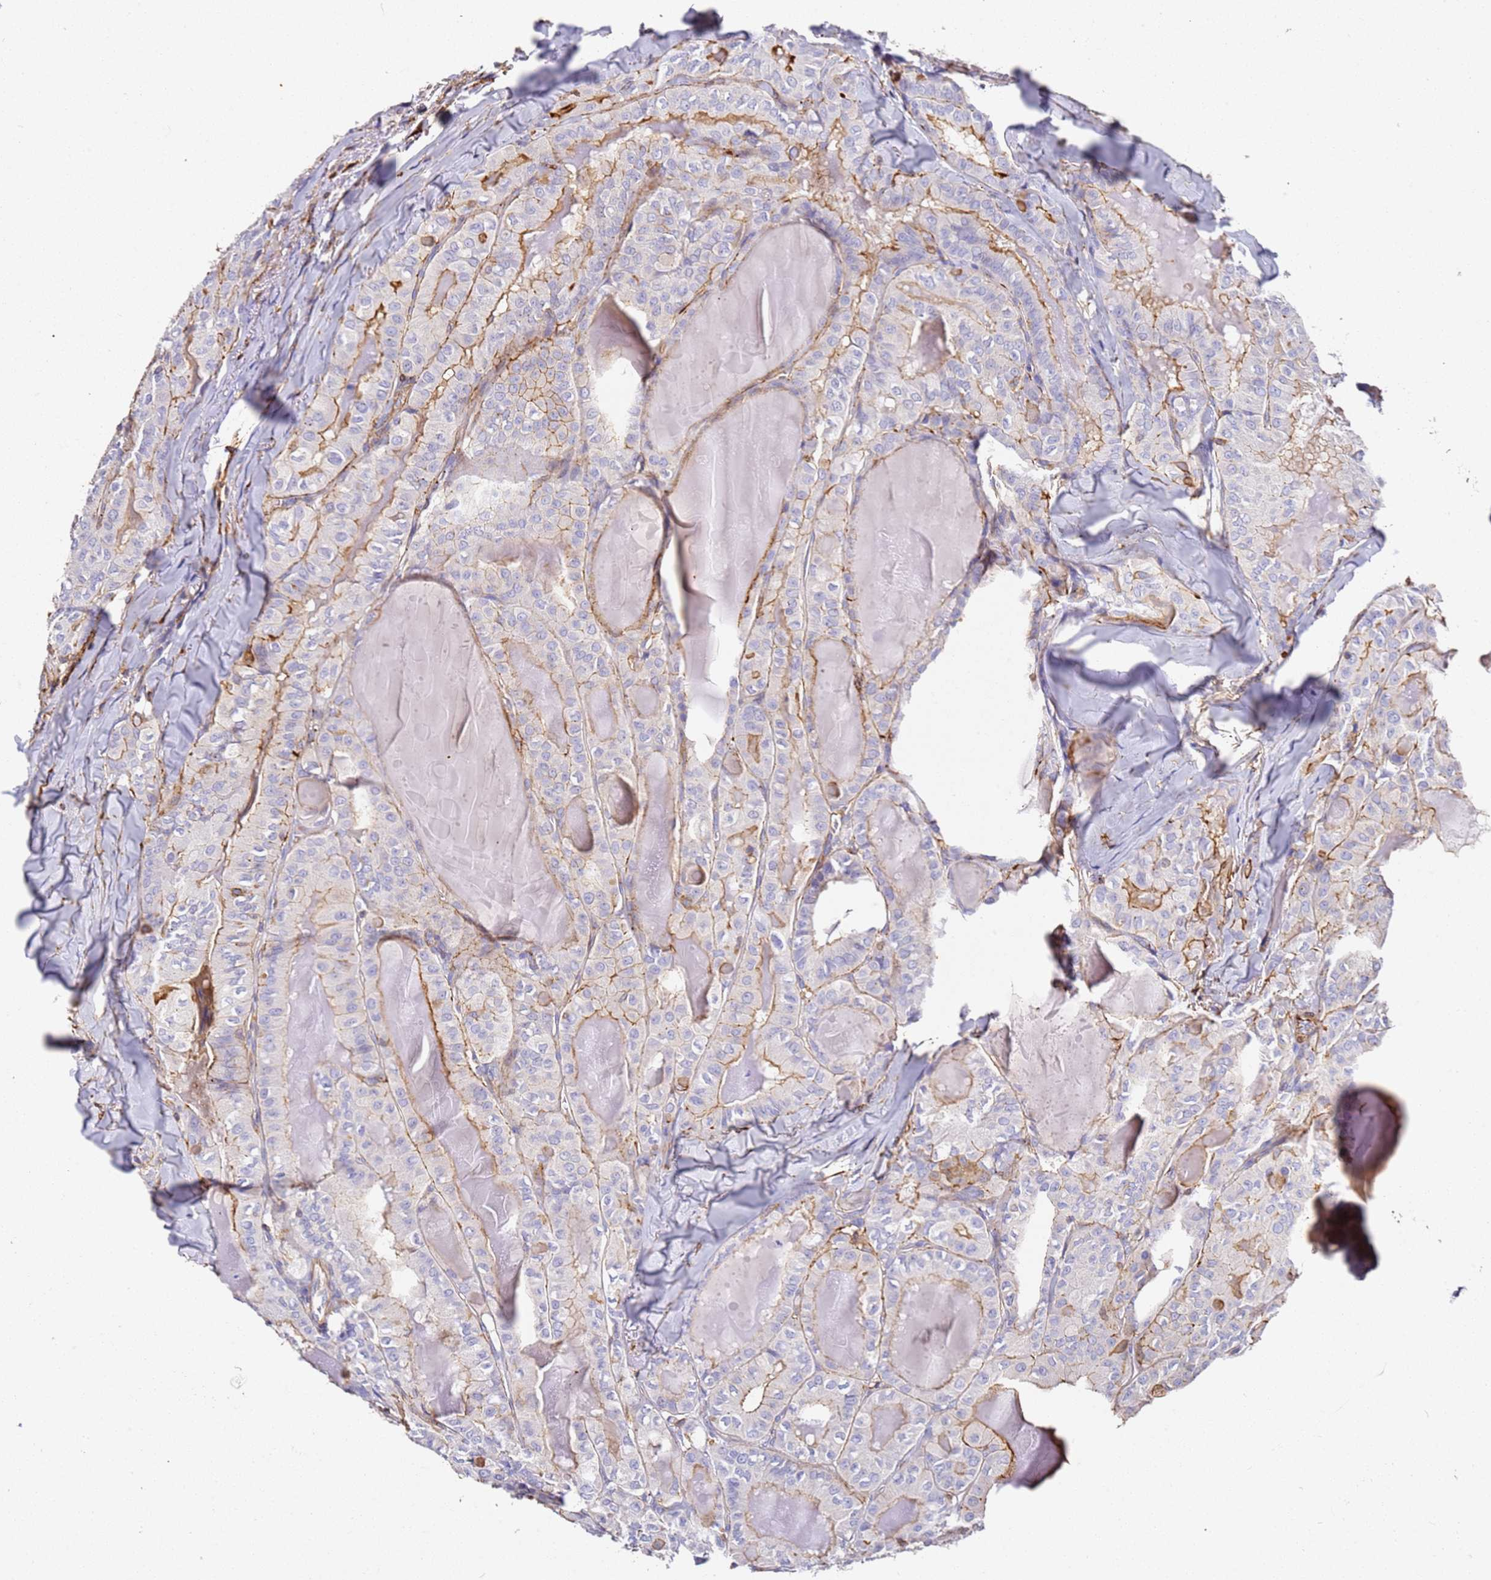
{"staining": {"intensity": "moderate", "quantity": "<25%", "location": "cytoplasmic/membranous"}, "tissue": "thyroid cancer", "cell_type": "Tumor cells", "image_type": "cancer", "snomed": [{"axis": "morphology", "description": "Papillary adenocarcinoma, NOS"}, {"axis": "topography", "description": "Thyroid gland"}], "caption": "This photomicrograph demonstrates immunohistochemistry staining of human thyroid cancer (papillary adenocarcinoma), with low moderate cytoplasmic/membranous expression in approximately <25% of tumor cells.", "gene": "ZNF671", "patient": {"sex": "female", "age": 68}}